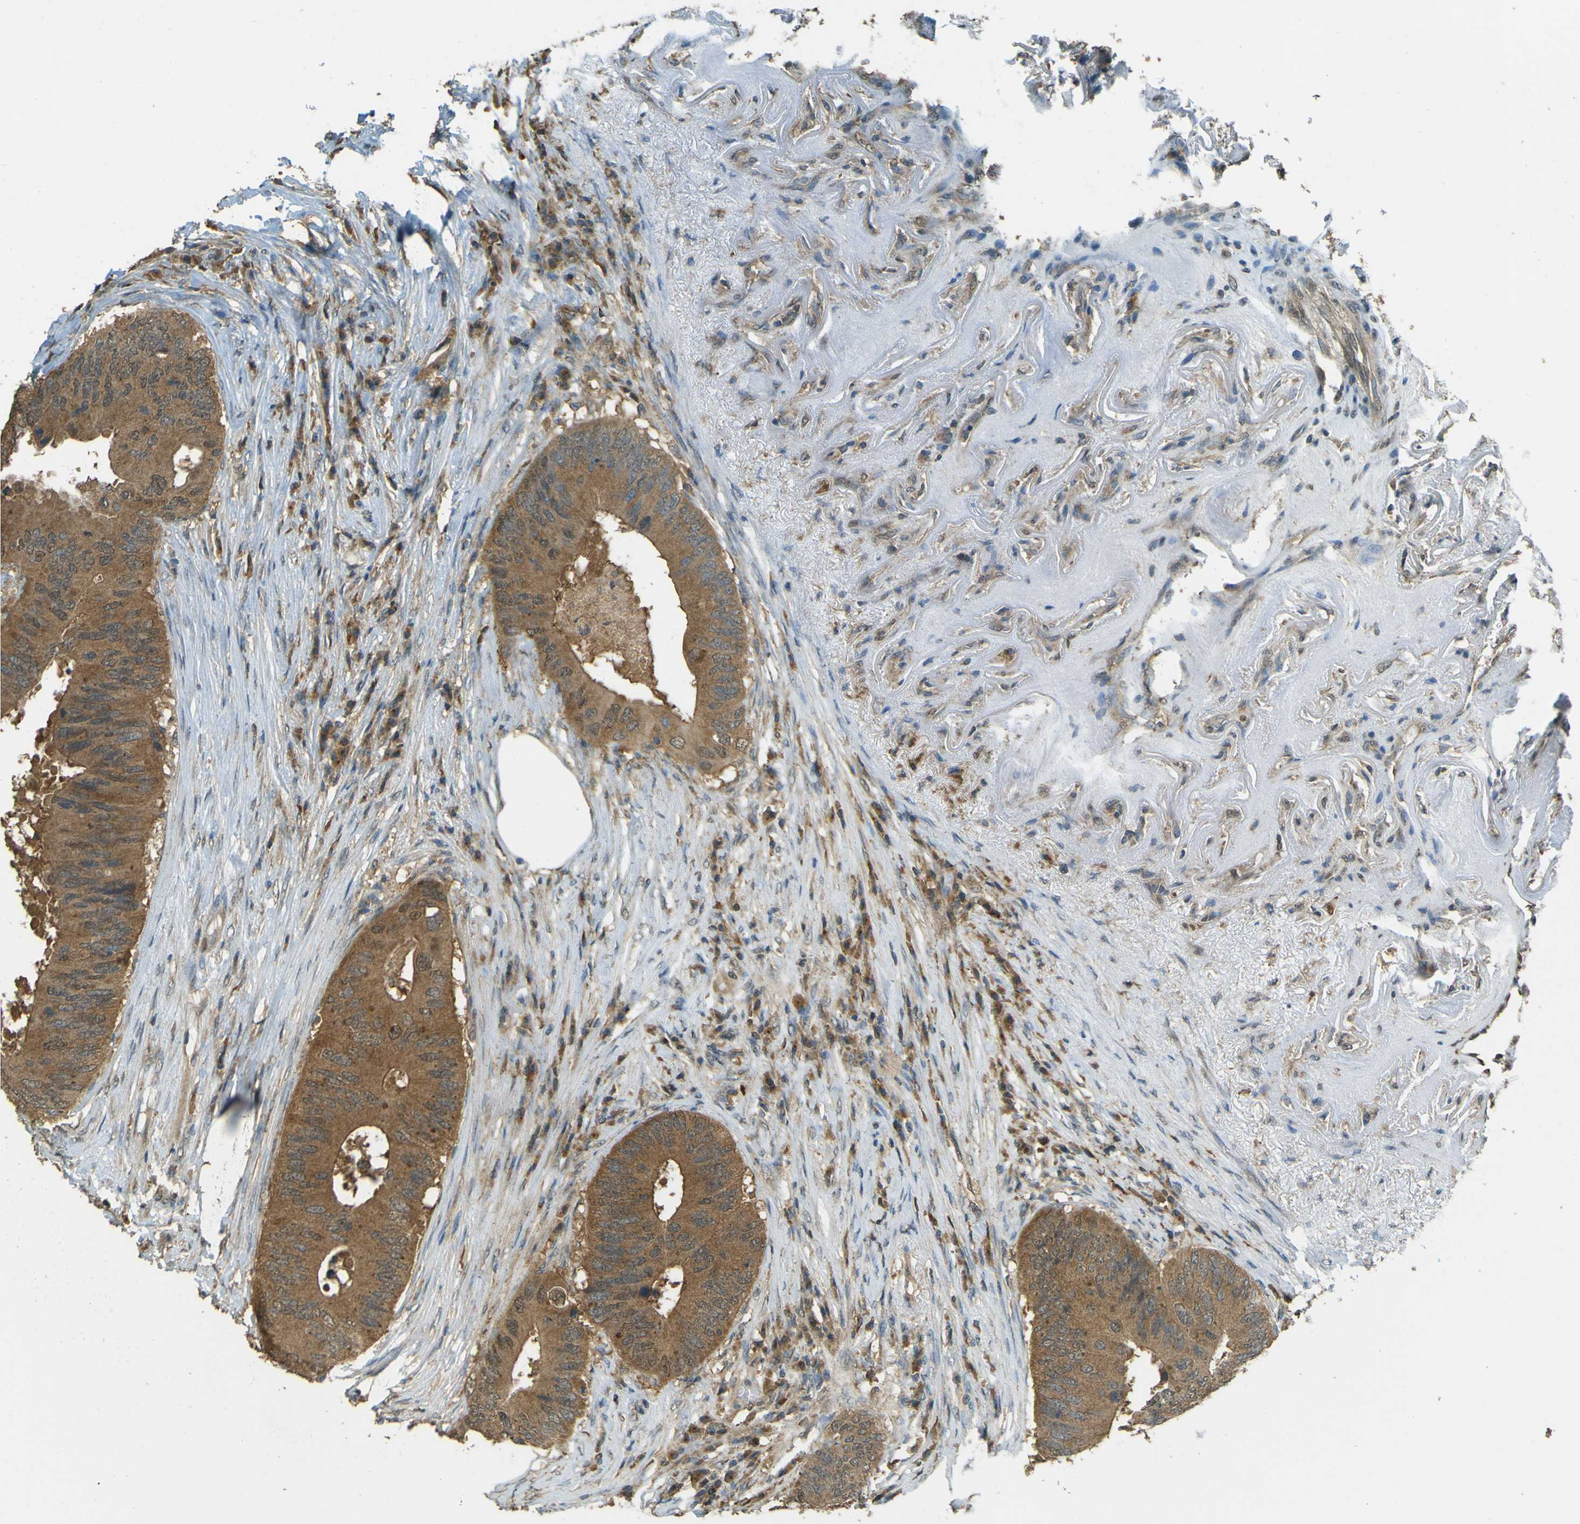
{"staining": {"intensity": "moderate", "quantity": ">75%", "location": "cytoplasmic/membranous"}, "tissue": "colorectal cancer", "cell_type": "Tumor cells", "image_type": "cancer", "snomed": [{"axis": "morphology", "description": "Adenocarcinoma, NOS"}, {"axis": "topography", "description": "Colon"}], "caption": "Brown immunohistochemical staining in human adenocarcinoma (colorectal) demonstrates moderate cytoplasmic/membranous expression in approximately >75% of tumor cells. (IHC, brightfield microscopy, high magnification).", "gene": "GOLGA1", "patient": {"sex": "male", "age": 71}}